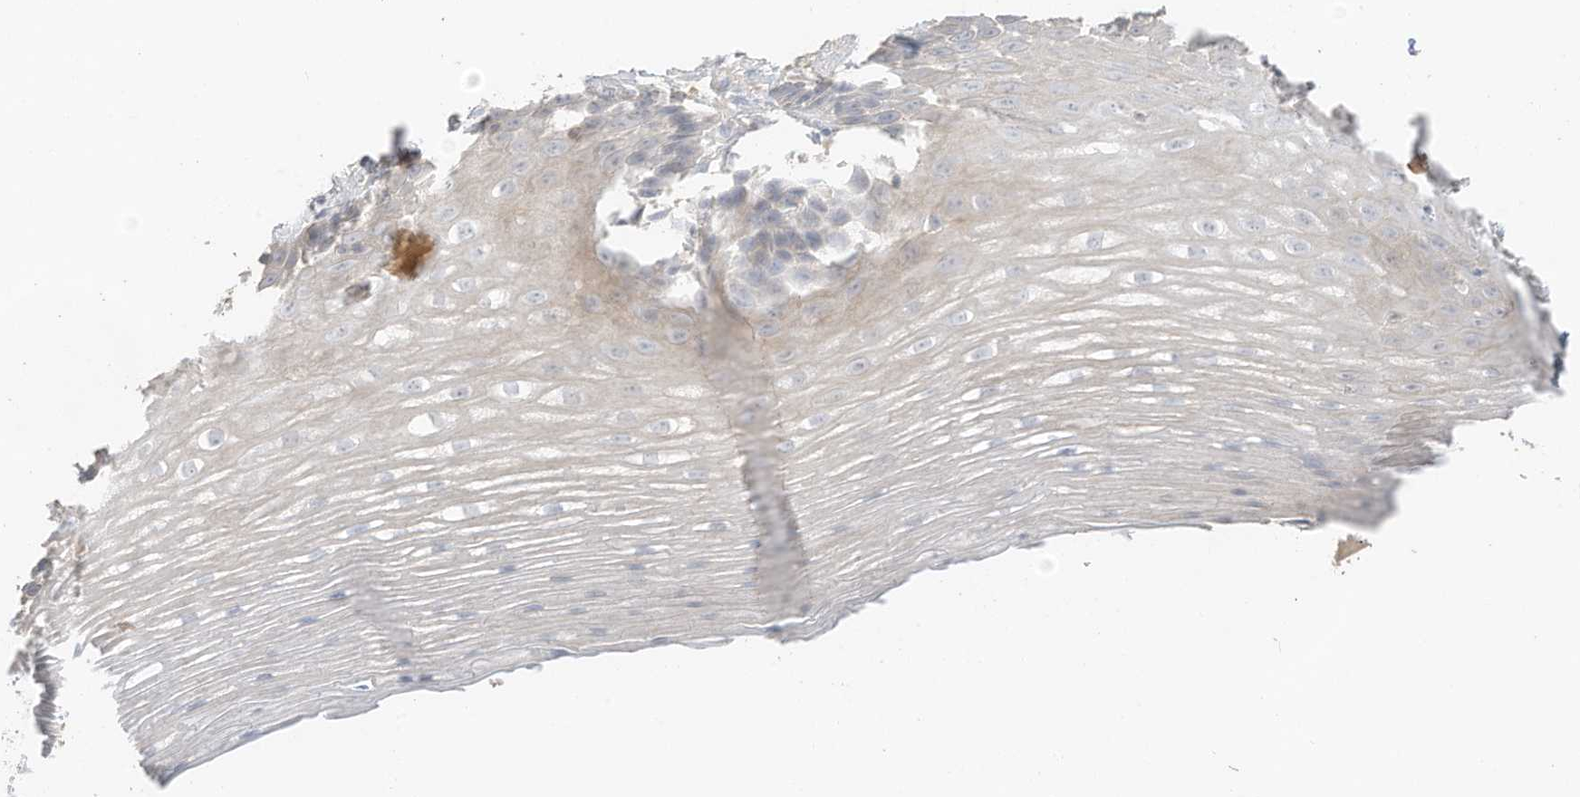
{"staining": {"intensity": "negative", "quantity": "none", "location": "none"}, "tissue": "esophagus", "cell_type": "Squamous epithelial cells", "image_type": "normal", "snomed": [{"axis": "morphology", "description": "Normal tissue, NOS"}, {"axis": "topography", "description": "Esophagus"}], "caption": "High magnification brightfield microscopy of benign esophagus stained with DAB (3,3'-diaminobenzidine) (brown) and counterstained with hematoxylin (blue): squamous epithelial cells show no significant expression.", "gene": "ZBTB41", "patient": {"sex": "male", "age": 62}}